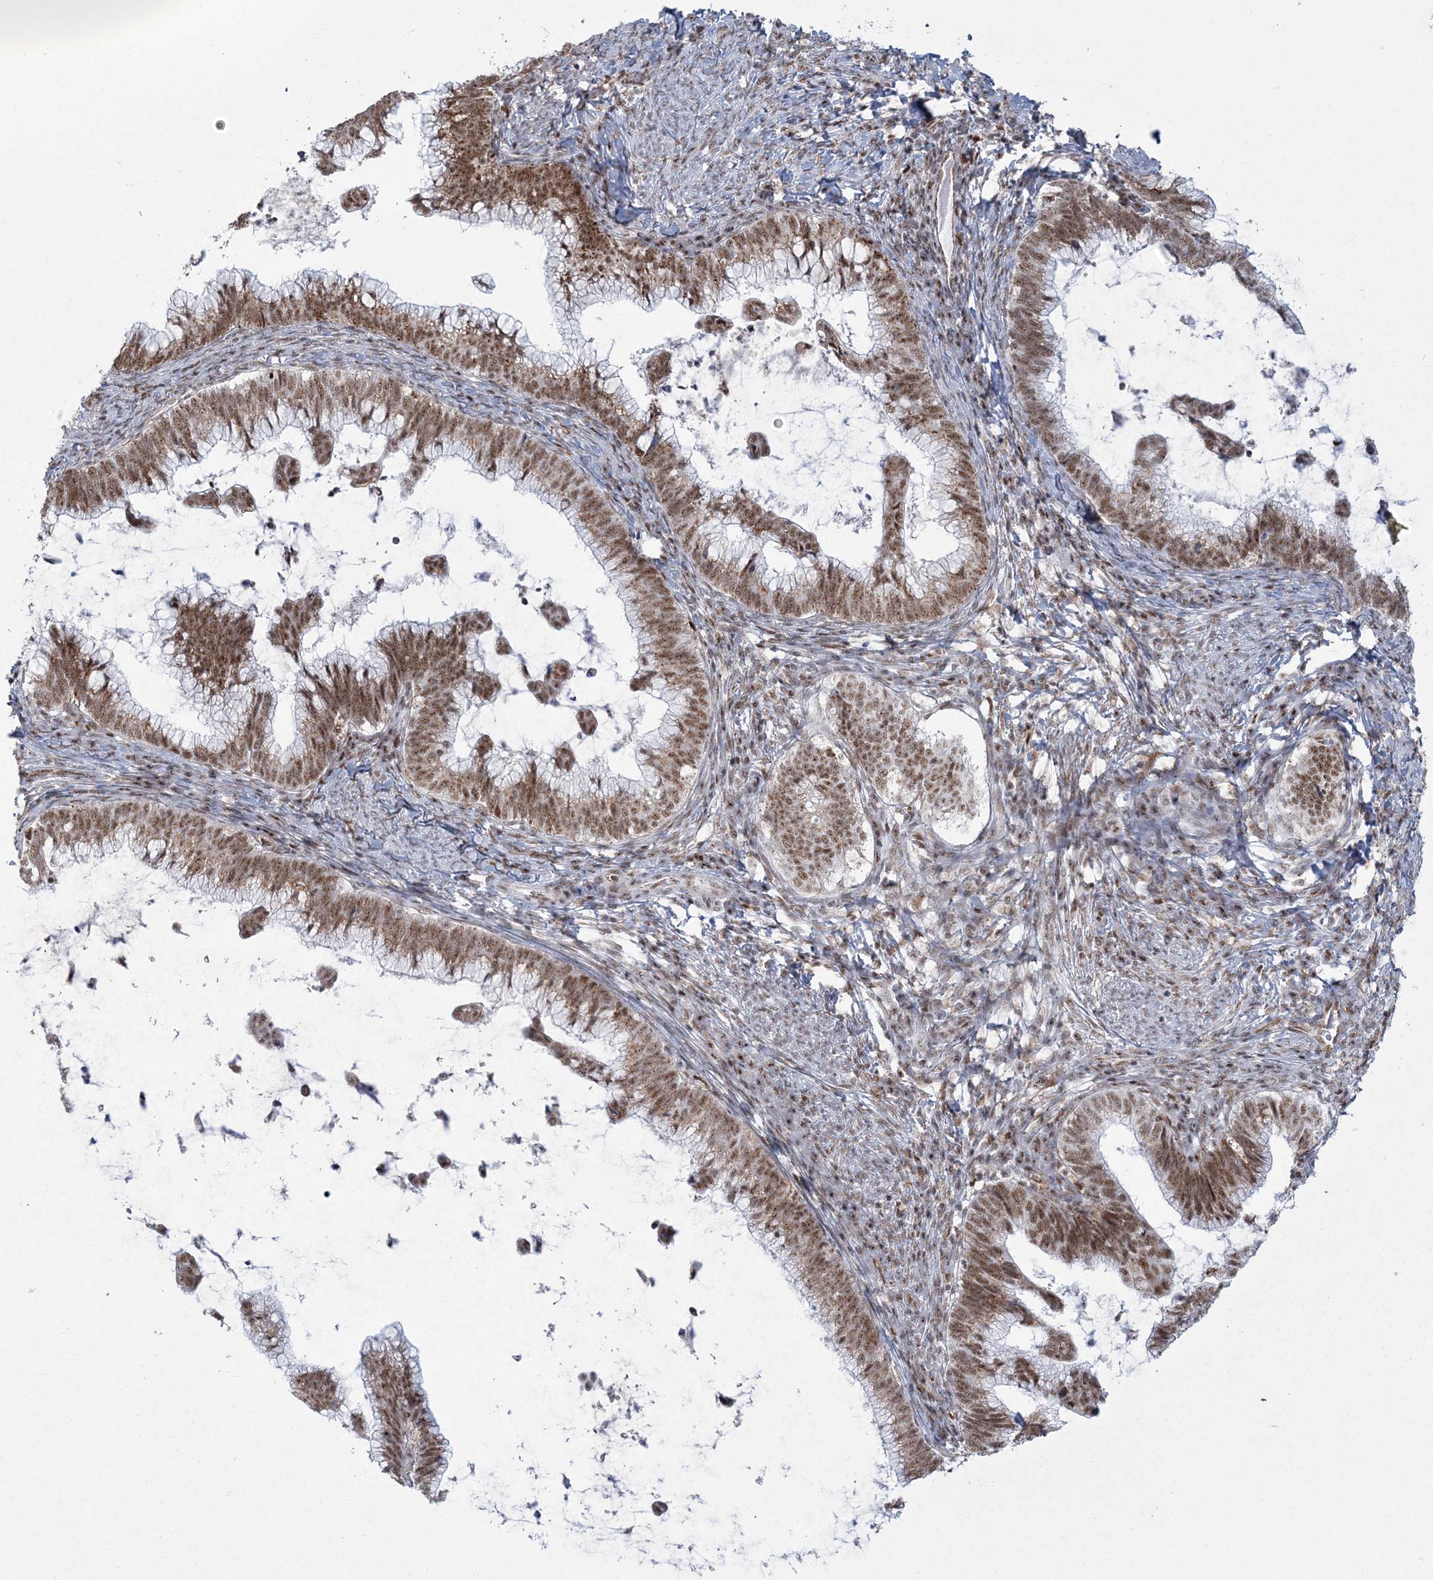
{"staining": {"intensity": "moderate", "quantity": ">75%", "location": "nuclear"}, "tissue": "cervical cancer", "cell_type": "Tumor cells", "image_type": "cancer", "snomed": [{"axis": "morphology", "description": "Adenocarcinoma, NOS"}, {"axis": "topography", "description": "Cervix"}], "caption": "This is a histology image of immunohistochemistry (IHC) staining of cervical adenocarcinoma, which shows moderate positivity in the nuclear of tumor cells.", "gene": "RBM17", "patient": {"sex": "female", "age": 36}}